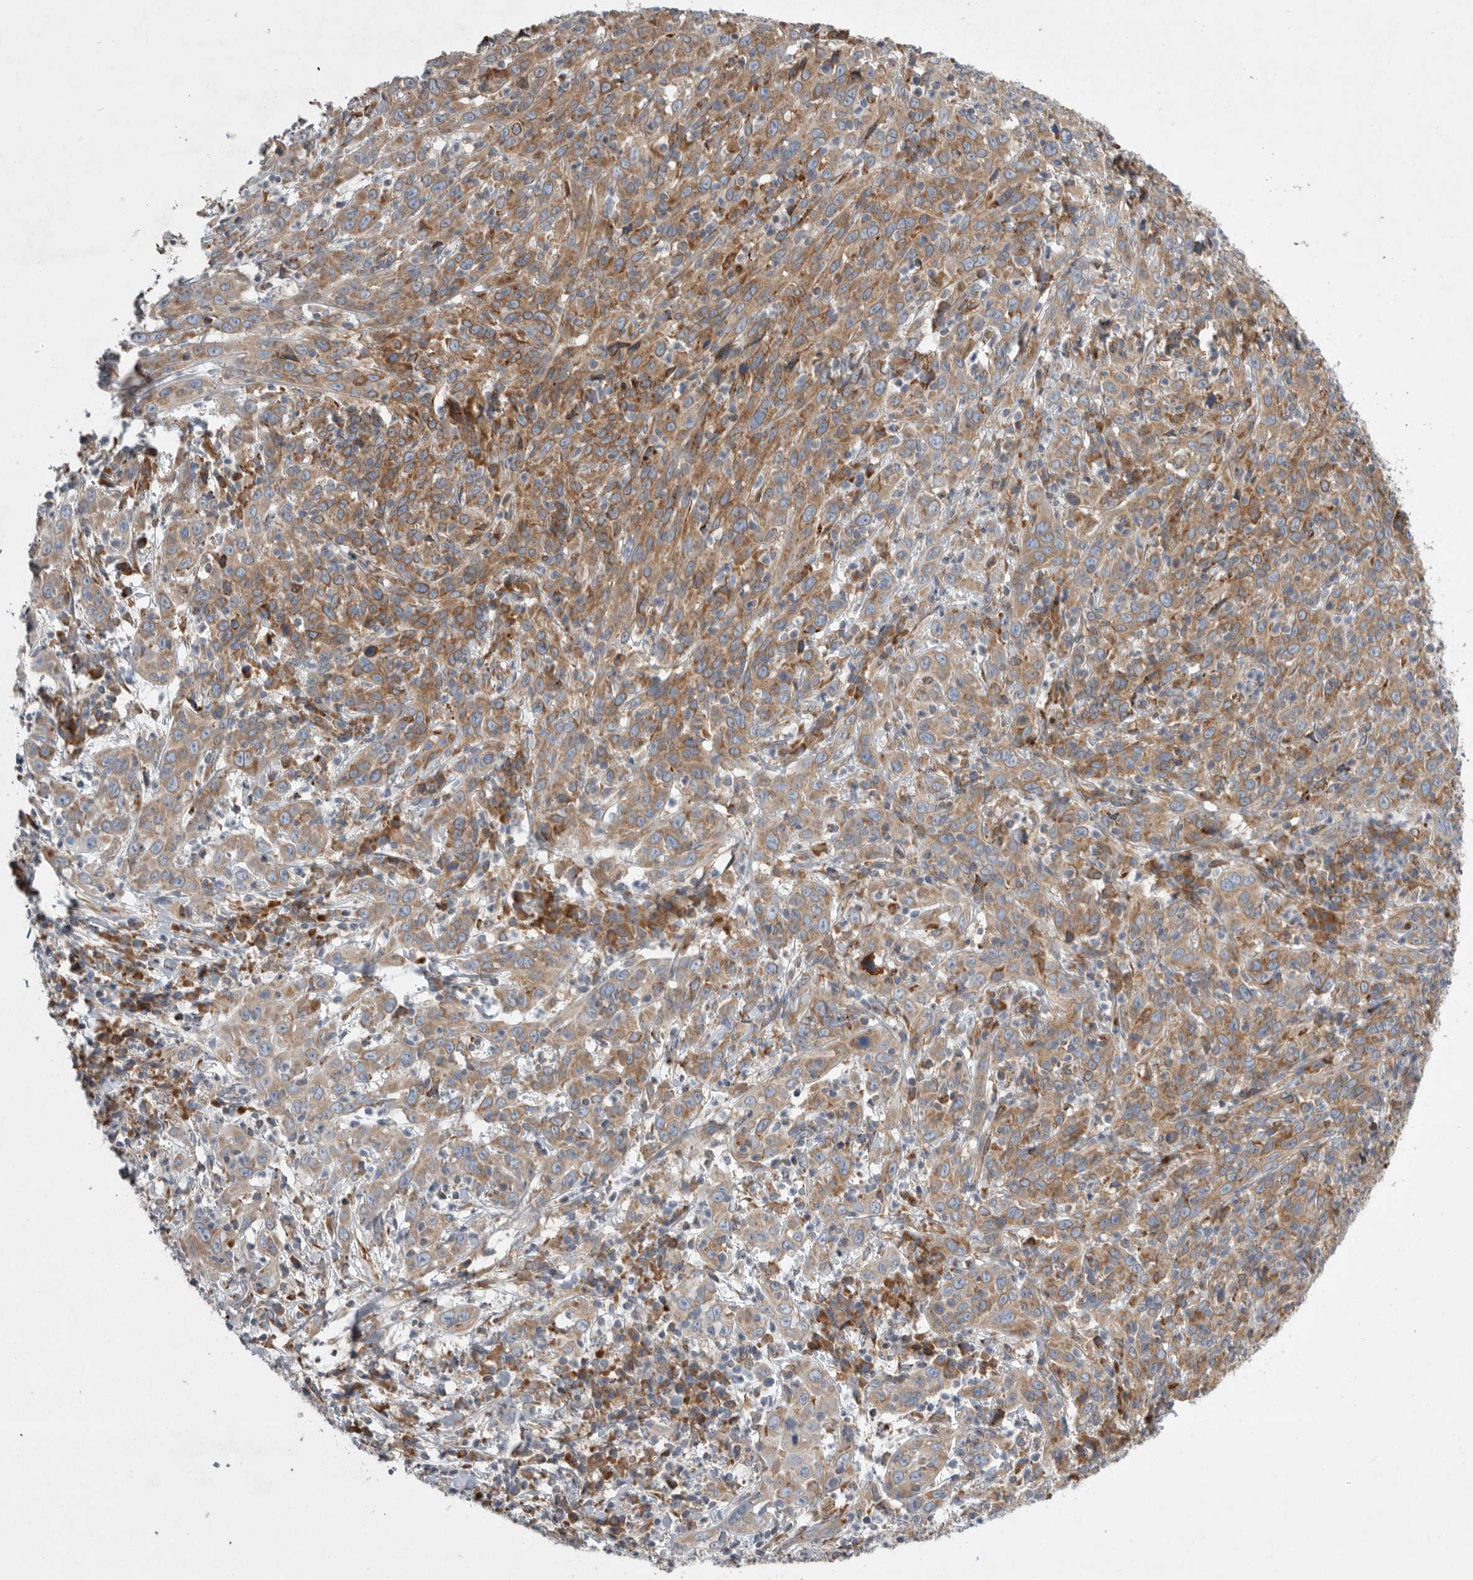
{"staining": {"intensity": "moderate", "quantity": ">75%", "location": "cytoplasmic/membranous"}, "tissue": "cervical cancer", "cell_type": "Tumor cells", "image_type": "cancer", "snomed": [{"axis": "morphology", "description": "Squamous cell carcinoma, NOS"}, {"axis": "topography", "description": "Cervix"}], "caption": "Immunohistochemical staining of squamous cell carcinoma (cervical) shows medium levels of moderate cytoplasmic/membranous expression in approximately >75% of tumor cells.", "gene": "GANAB", "patient": {"sex": "female", "age": 46}}